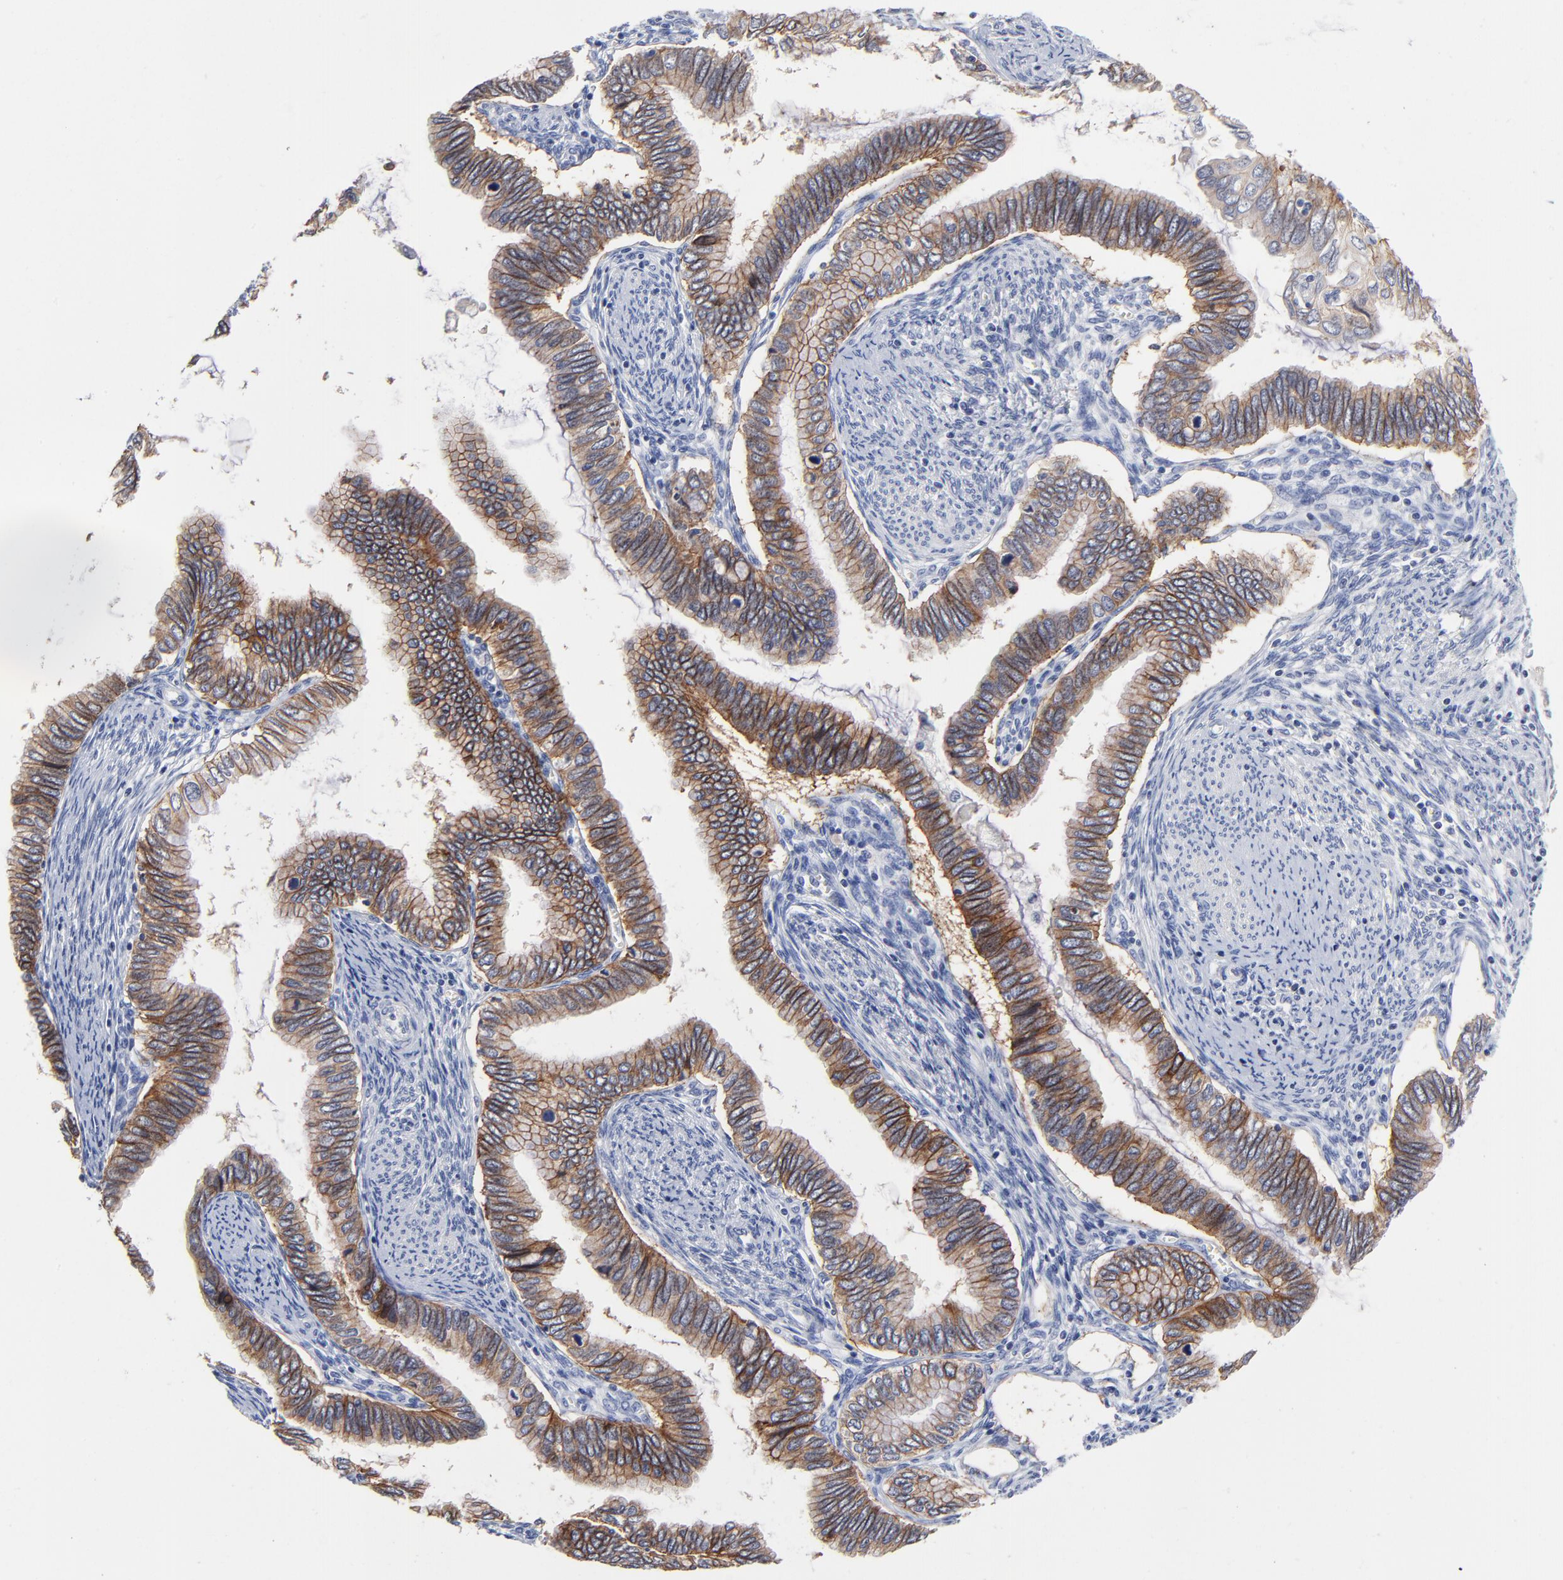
{"staining": {"intensity": "weak", "quantity": ">75%", "location": "cytoplasmic/membranous"}, "tissue": "cervical cancer", "cell_type": "Tumor cells", "image_type": "cancer", "snomed": [{"axis": "morphology", "description": "Adenocarcinoma, NOS"}, {"axis": "topography", "description": "Cervix"}], "caption": "Tumor cells reveal weak cytoplasmic/membranous staining in approximately >75% of cells in cervical cancer (adenocarcinoma).", "gene": "CXADR", "patient": {"sex": "female", "age": 49}}